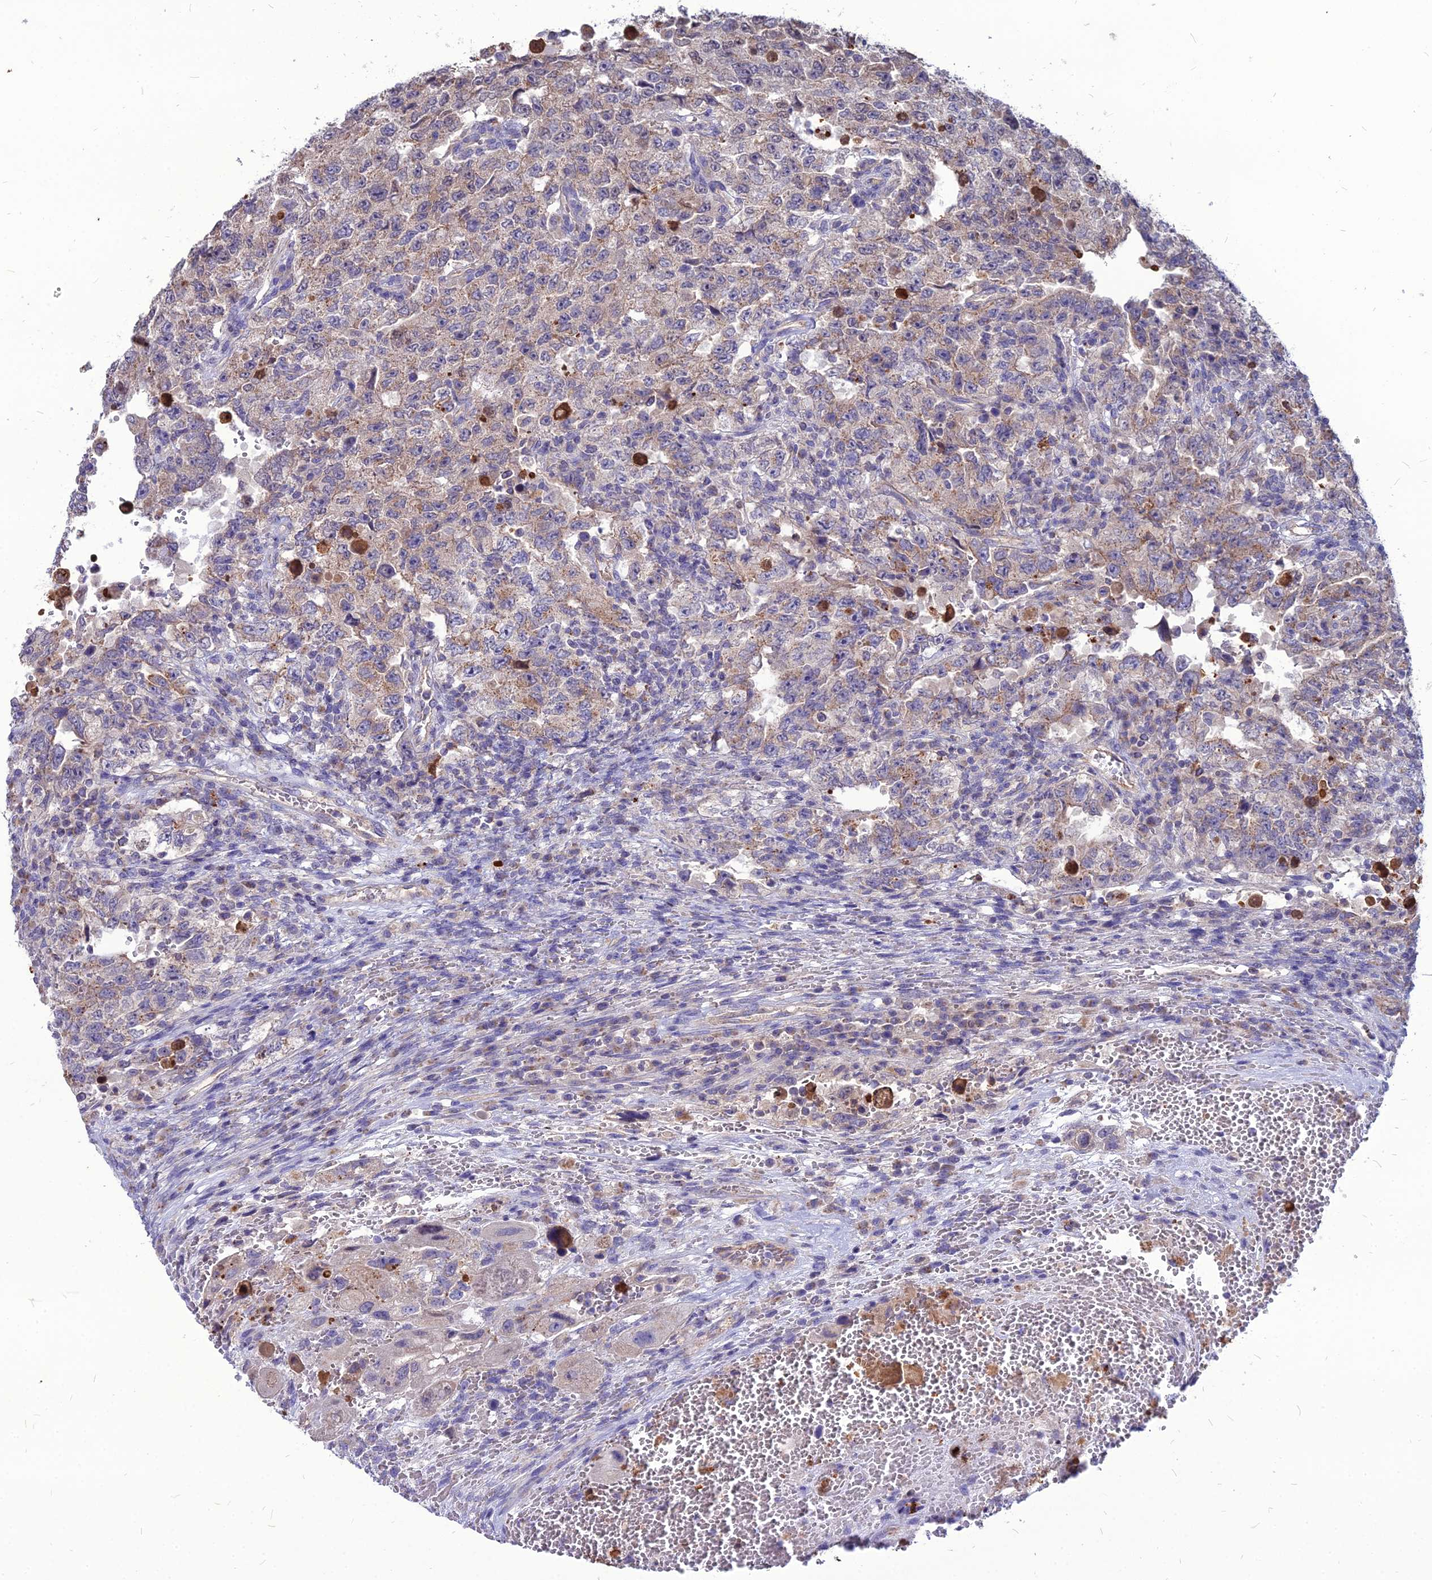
{"staining": {"intensity": "weak", "quantity": "25%-75%", "location": "cytoplasmic/membranous"}, "tissue": "testis cancer", "cell_type": "Tumor cells", "image_type": "cancer", "snomed": [{"axis": "morphology", "description": "Carcinoma, Embryonal, NOS"}, {"axis": "topography", "description": "Testis"}], "caption": "This histopathology image demonstrates IHC staining of testis cancer (embryonal carcinoma), with low weak cytoplasmic/membranous expression in approximately 25%-75% of tumor cells.", "gene": "PCED1B", "patient": {"sex": "male", "age": 26}}